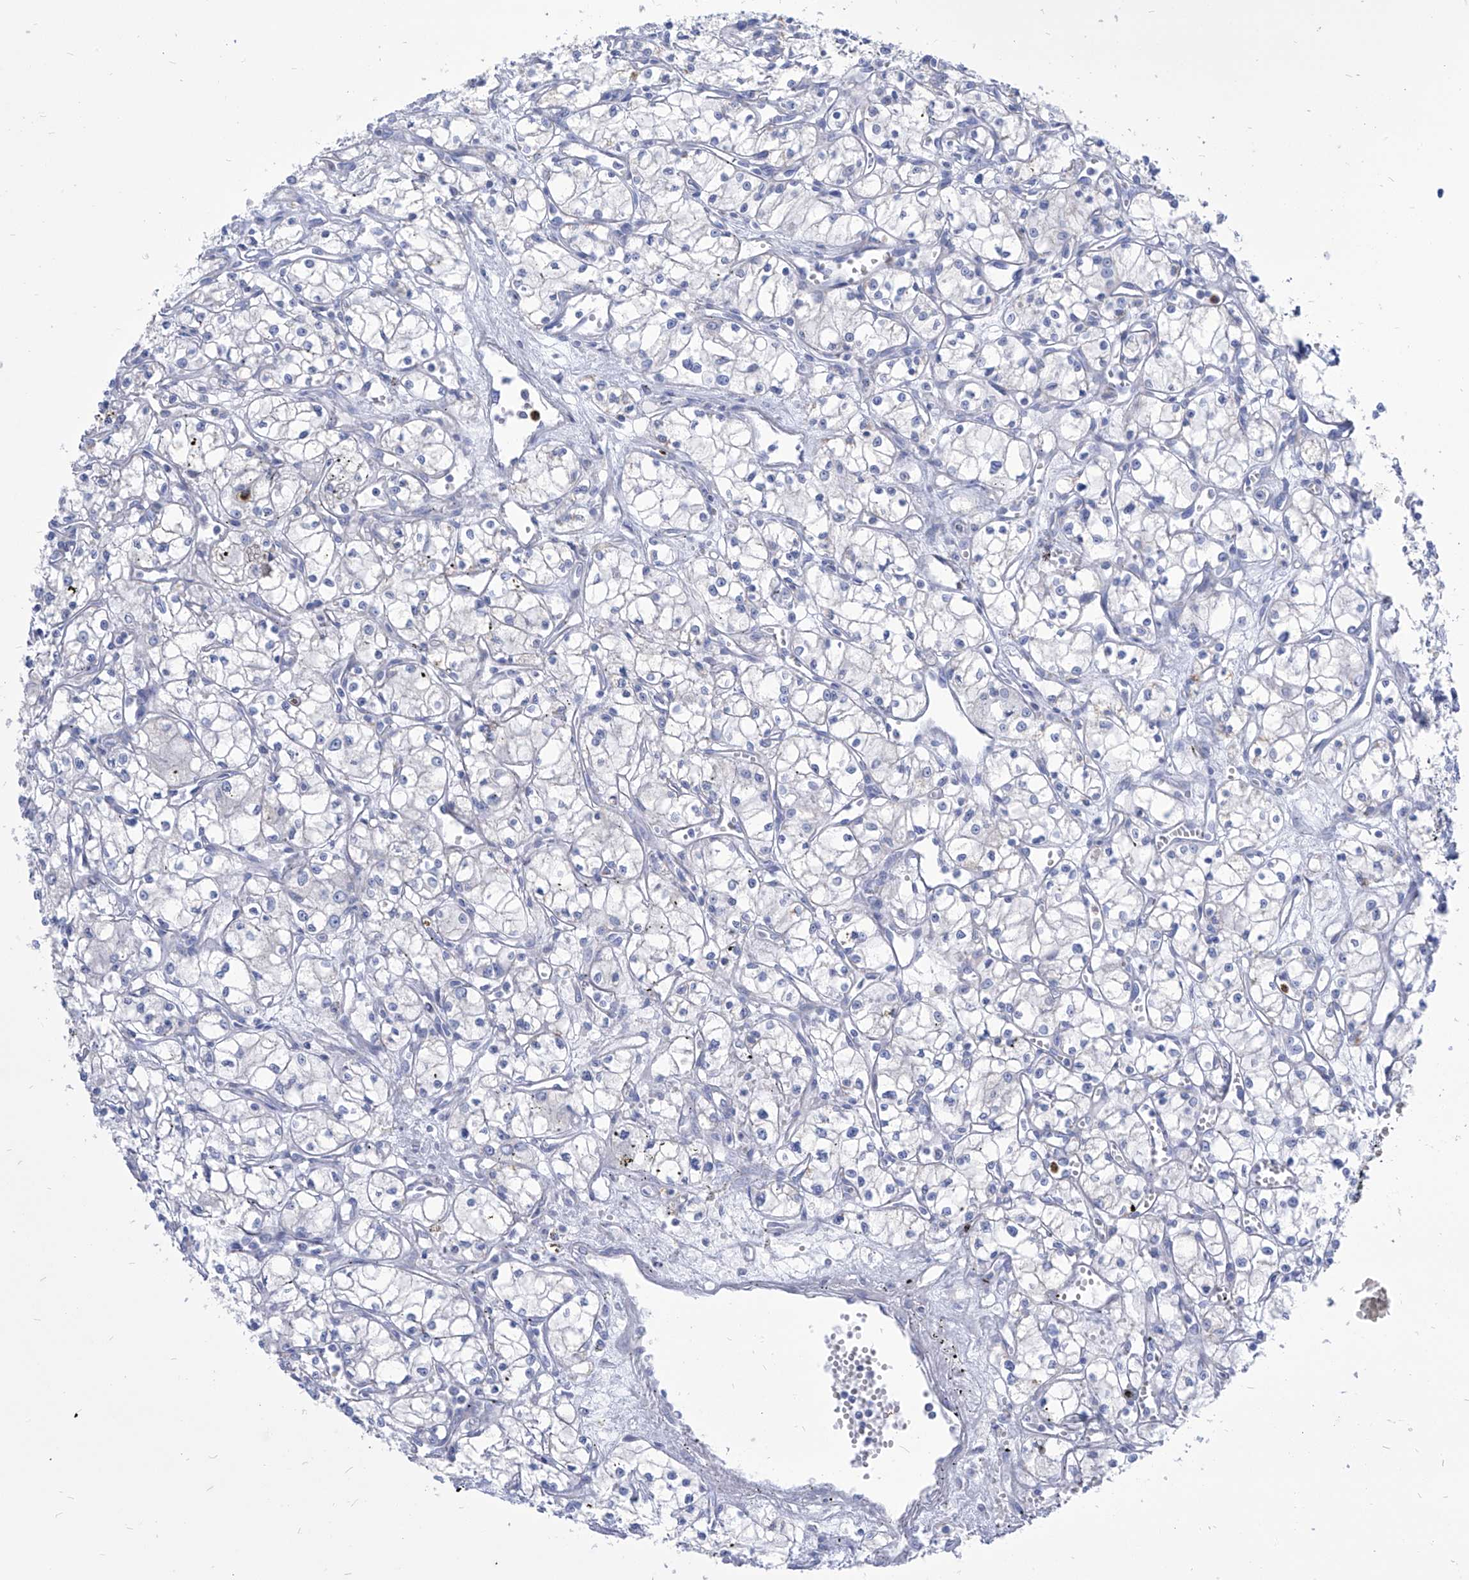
{"staining": {"intensity": "negative", "quantity": "none", "location": "none"}, "tissue": "renal cancer", "cell_type": "Tumor cells", "image_type": "cancer", "snomed": [{"axis": "morphology", "description": "Adenocarcinoma, NOS"}, {"axis": "topography", "description": "Kidney"}], "caption": "Immunohistochemistry photomicrograph of neoplastic tissue: human adenocarcinoma (renal) stained with DAB demonstrates no significant protein positivity in tumor cells.", "gene": "COQ3", "patient": {"sex": "male", "age": 59}}